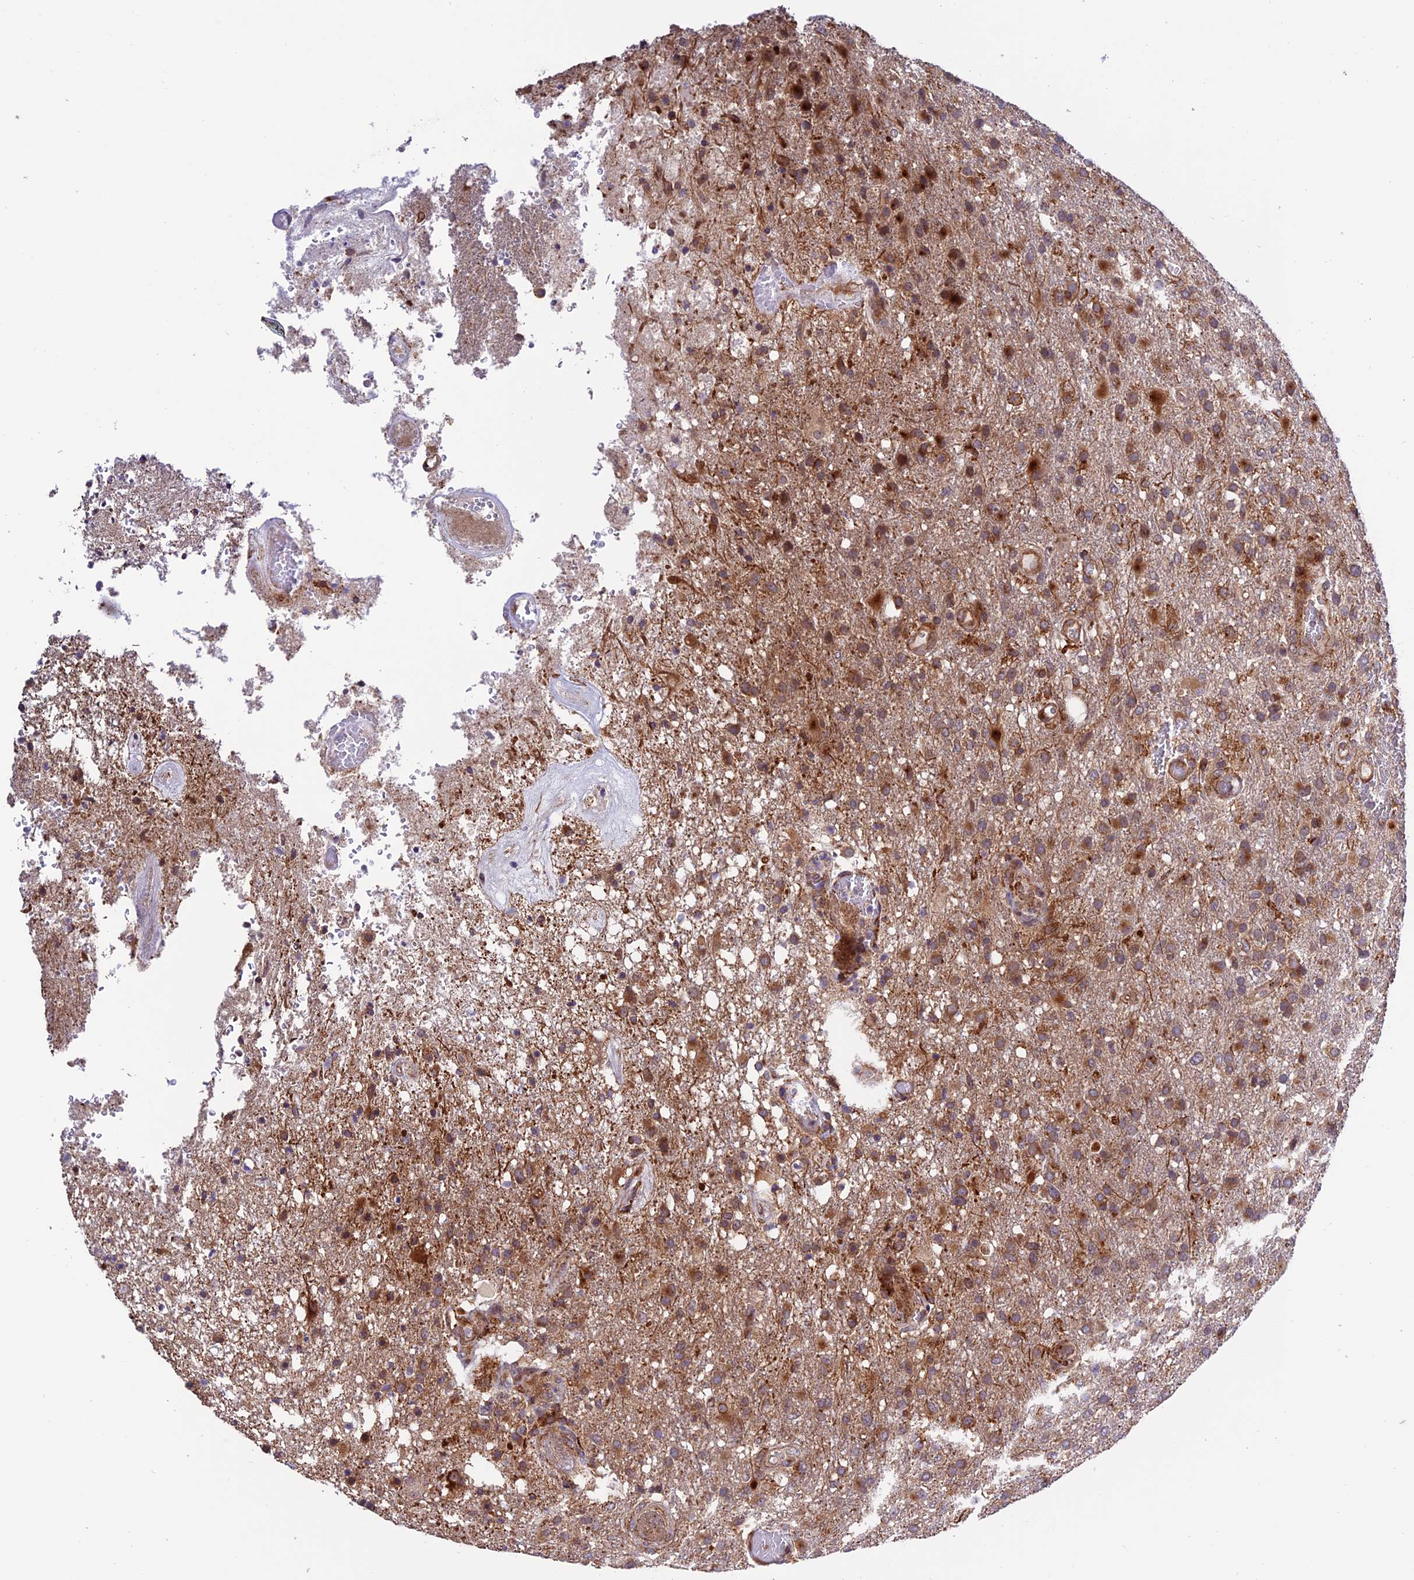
{"staining": {"intensity": "moderate", "quantity": ">75%", "location": "cytoplasmic/membranous"}, "tissue": "glioma", "cell_type": "Tumor cells", "image_type": "cancer", "snomed": [{"axis": "morphology", "description": "Glioma, malignant, High grade"}, {"axis": "topography", "description": "Brain"}], "caption": "Protein staining shows moderate cytoplasmic/membranous positivity in about >75% of tumor cells in high-grade glioma (malignant).", "gene": "TNIP3", "patient": {"sex": "female", "age": 74}}